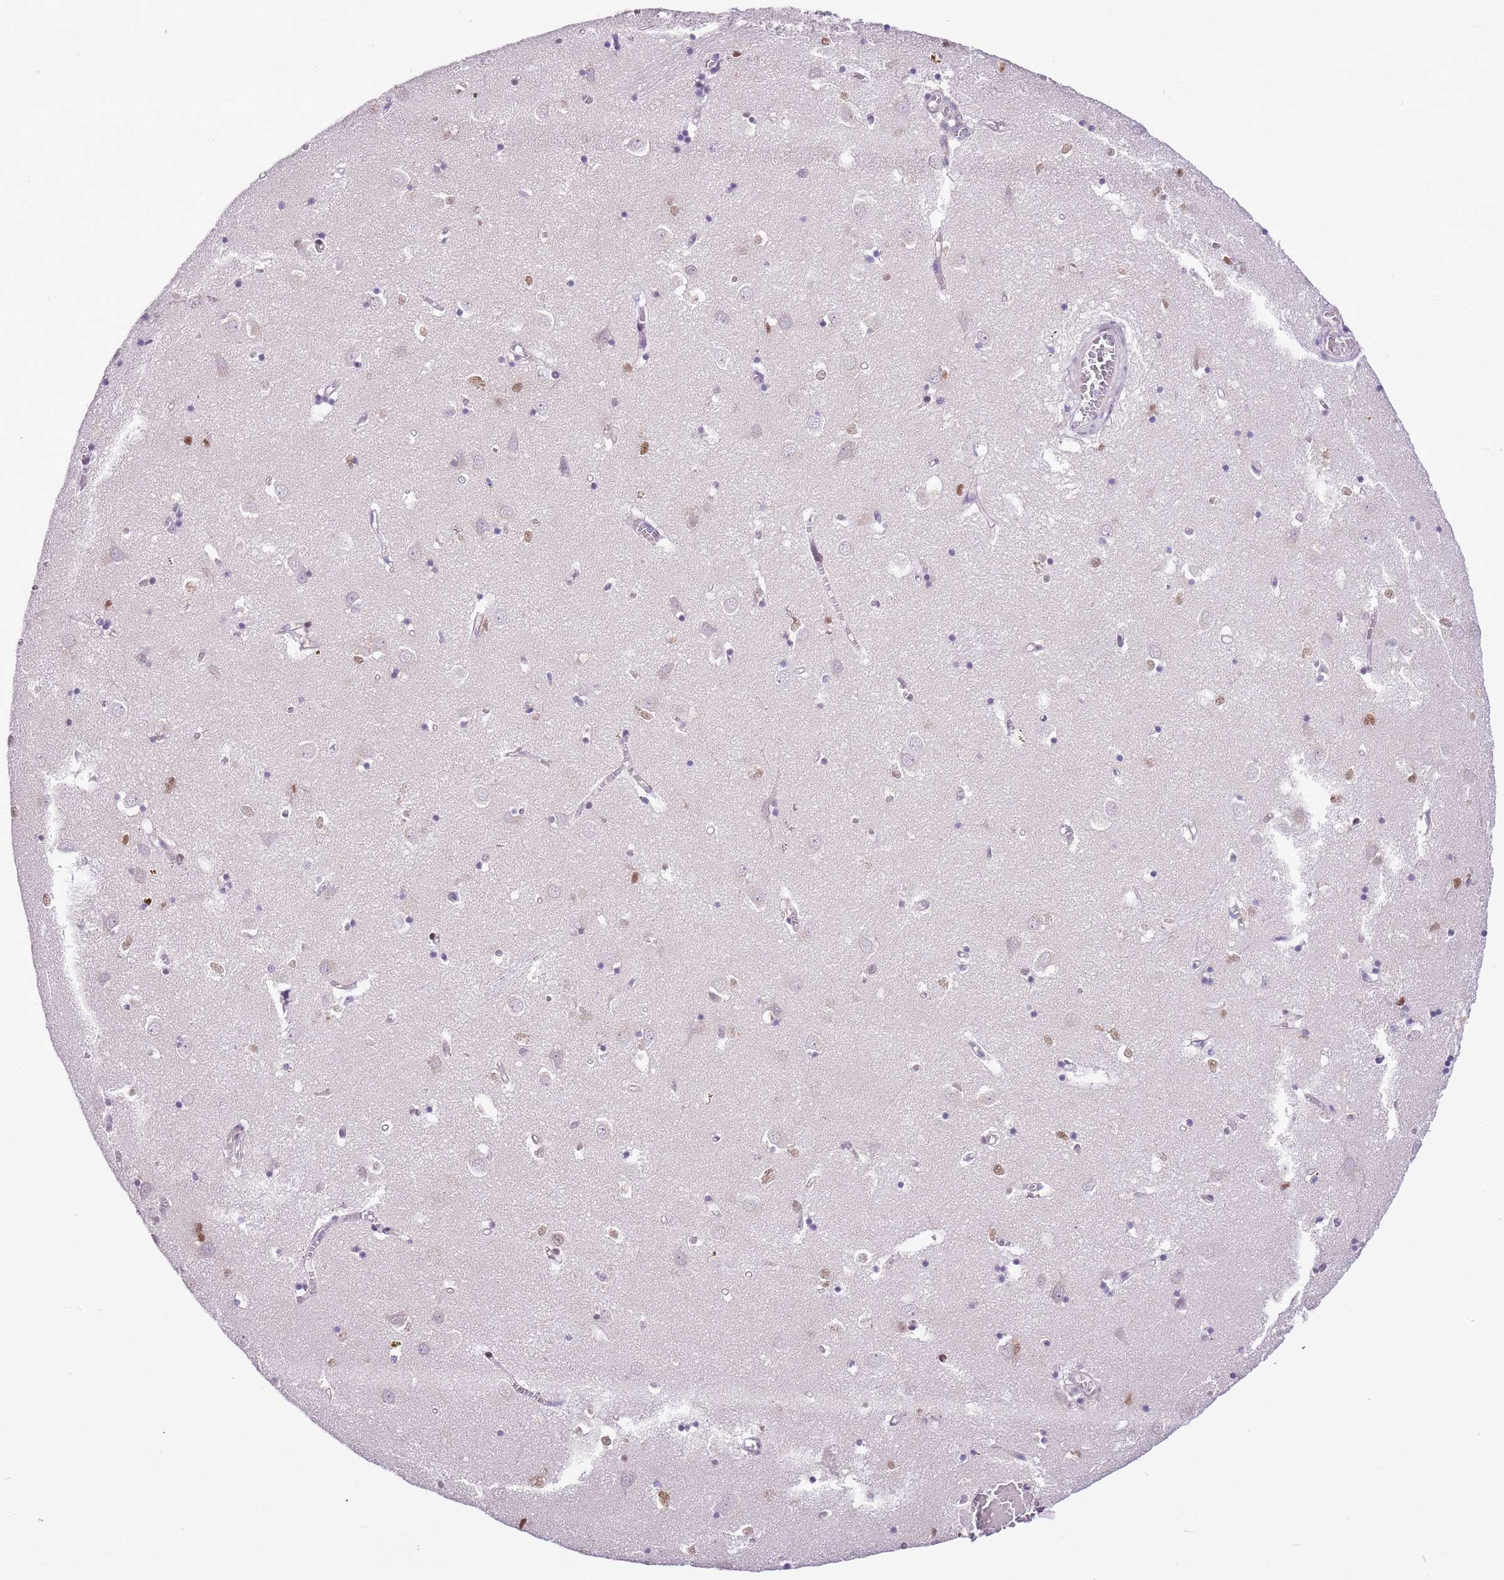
{"staining": {"intensity": "moderate", "quantity": "25%-75%", "location": "nuclear"}, "tissue": "caudate", "cell_type": "Glial cells", "image_type": "normal", "snomed": [{"axis": "morphology", "description": "Normal tissue, NOS"}, {"axis": "topography", "description": "Lateral ventricle wall"}], "caption": "Immunohistochemical staining of benign human caudate shows medium levels of moderate nuclear expression in approximately 25%-75% of glial cells.", "gene": "NACC2", "patient": {"sex": "male", "age": 70}}